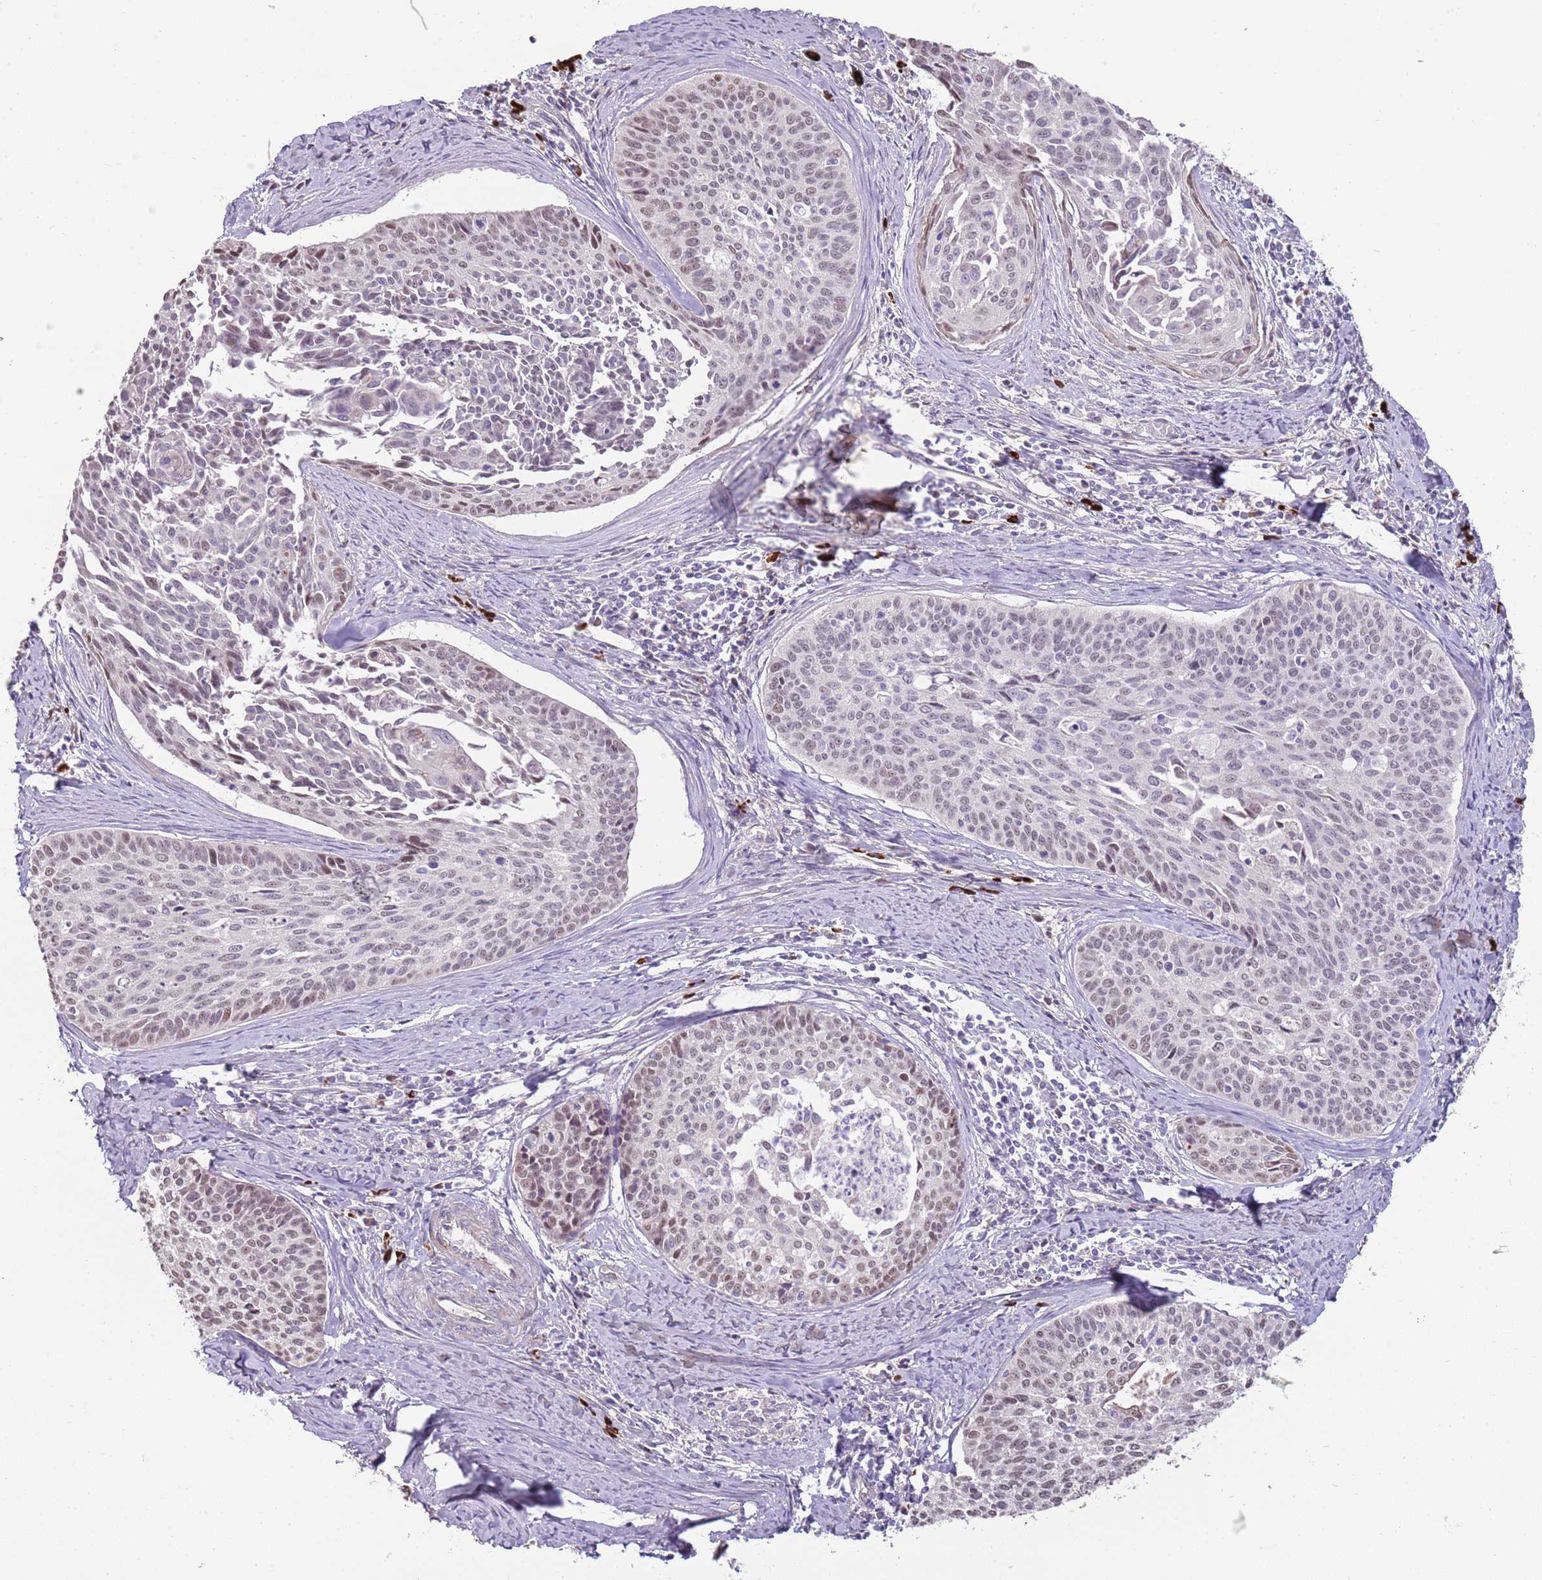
{"staining": {"intensity": "weak", "quantity": "25%-75%", "location": "nuclear"}, "tissue": "cervical cancer", "cell_type": "Tumor cells", "image_type": "cancer", "snomed": [{"axis": "morphology", "description": "Squamous cell carcinoma, NOS"}, {"axis": "topography", "description": "Cervix"}], "caption": "DAB (3,3'-diaminobenzidine) immunohistochemical staining of human squamous cell carcinoma (cervical) reveals weak nuclear protein staining in approximately 25%-75% of tumor cells.", "gene": "MCUB", "patient": {"sex": "female", "age": 55}}